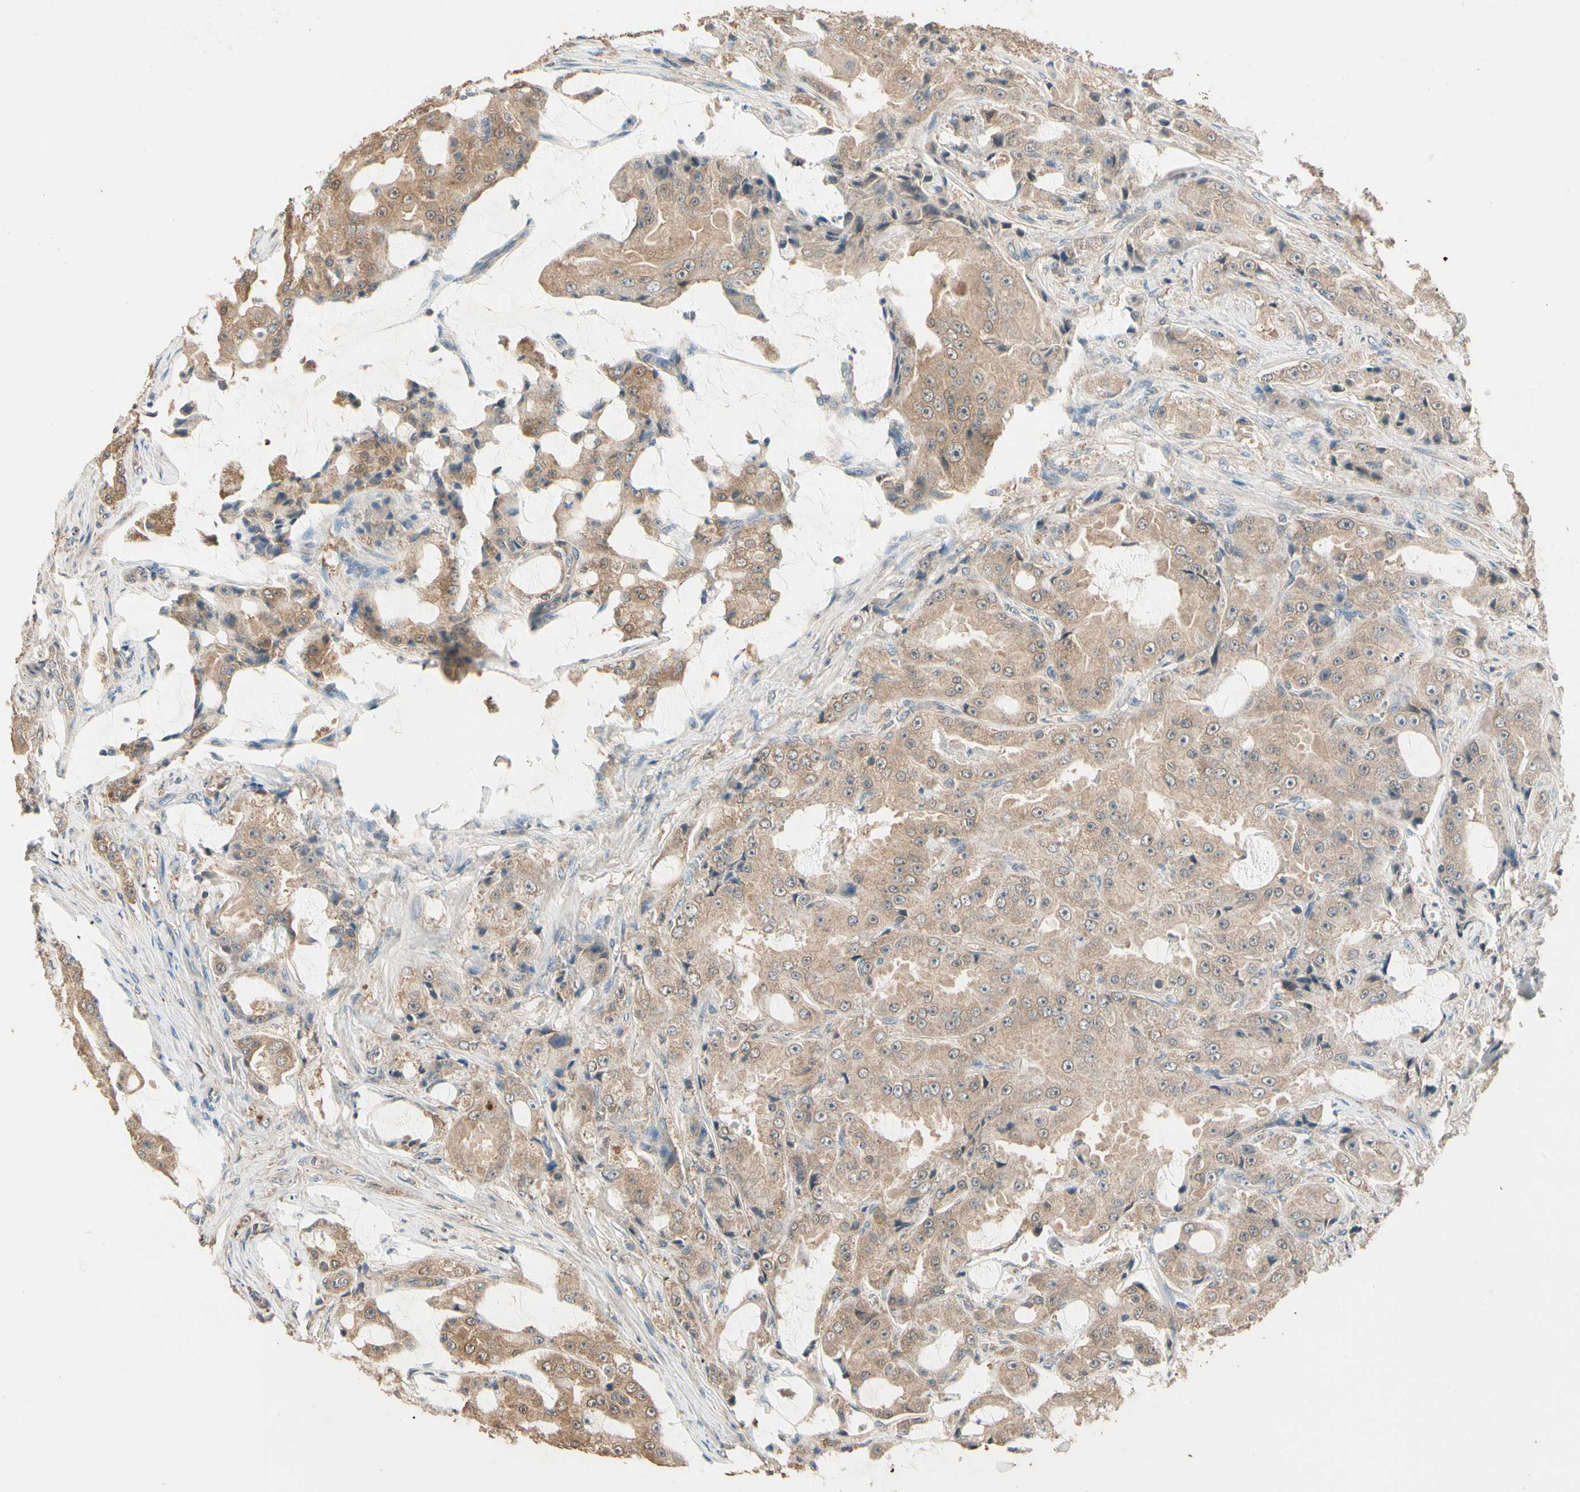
{"staining": {"intensity": "weak", "quantity": ">75%", "location": "cytoplasmic/membranous"}, "tissue": "prostate cancer", "cell_type": "Tumor cells", "image_type": "cancer", "snomed": [{"axis": "morphology", "description": "Adenocarcinoma, High grade"}, {"axis": "topography", "description": "Prostate"}], "caption": "Protein staining exhibits weak cytoplasmic/membranous staining in approximately >75% of tumor cells in prostate cancer (high-grade adenocarcinoma).", "gene": "CDH6", "patient": {"sex": "male", "age": 73}}